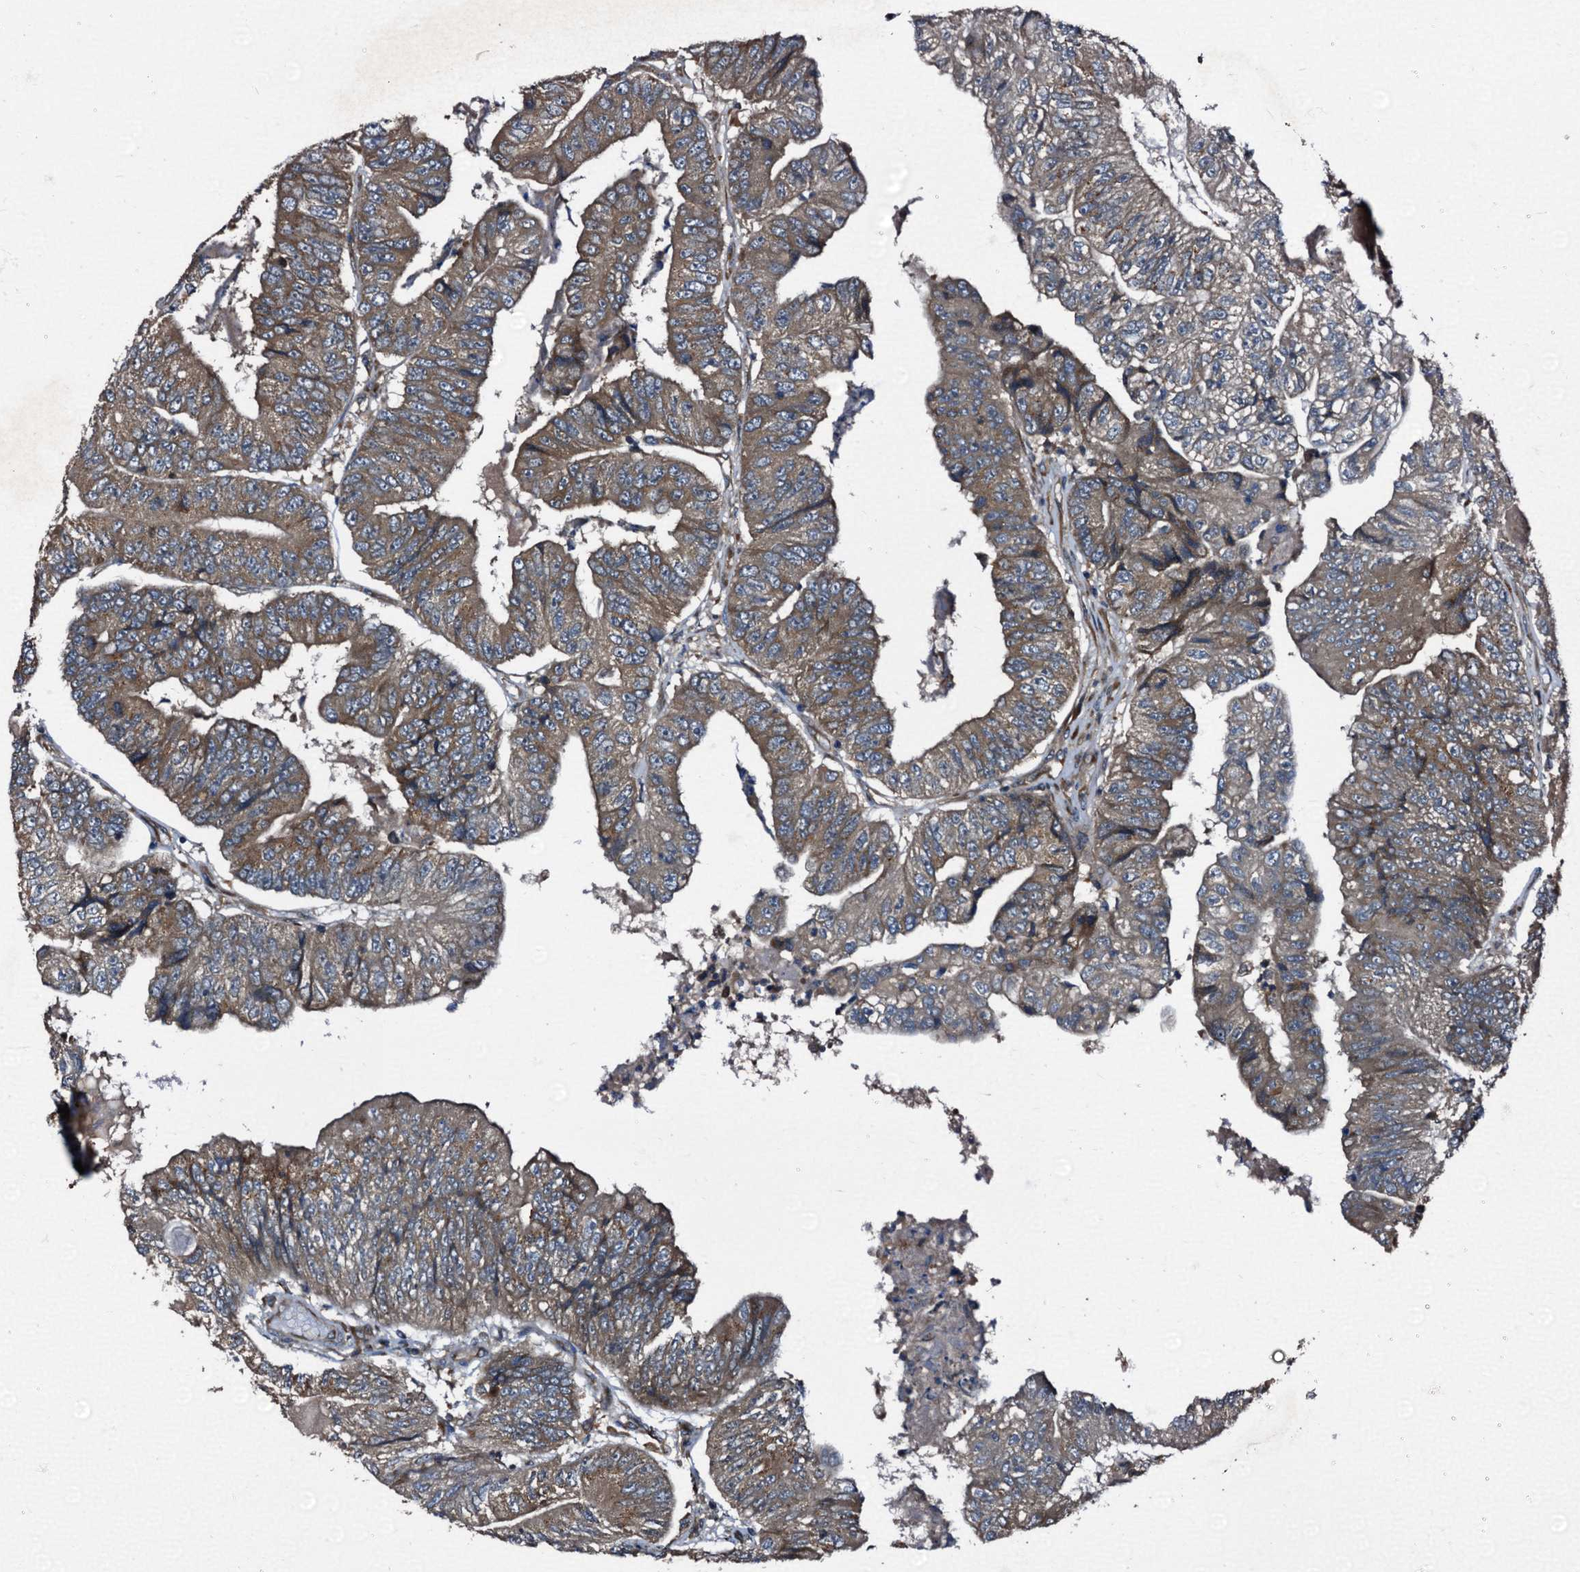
{"staining": {"intensity": "moderate", "quantity": ">75%", "location": "cytoplasmic/membranous"}, "tissue": "colorectal cancer", "cell_type": "Tumor cells", "image_type": "cancer", "snomed": [{"axis": "morphology", "description": "Adenocarcinoma, NOS"}, {"axis": "topography", "description": "Colon"}], "caption": "A brown stain shows moderate cytoplasmic/membranous staining of a protein in human adenocarcinoma (colorectal) tumor cells. The staining was performed using DAB, with brown indicating positive protein expression. Nuclei are stained blue with hematoxylin.", "gene": "PEX5", "patient": {"sex": "female", "age": 67}}